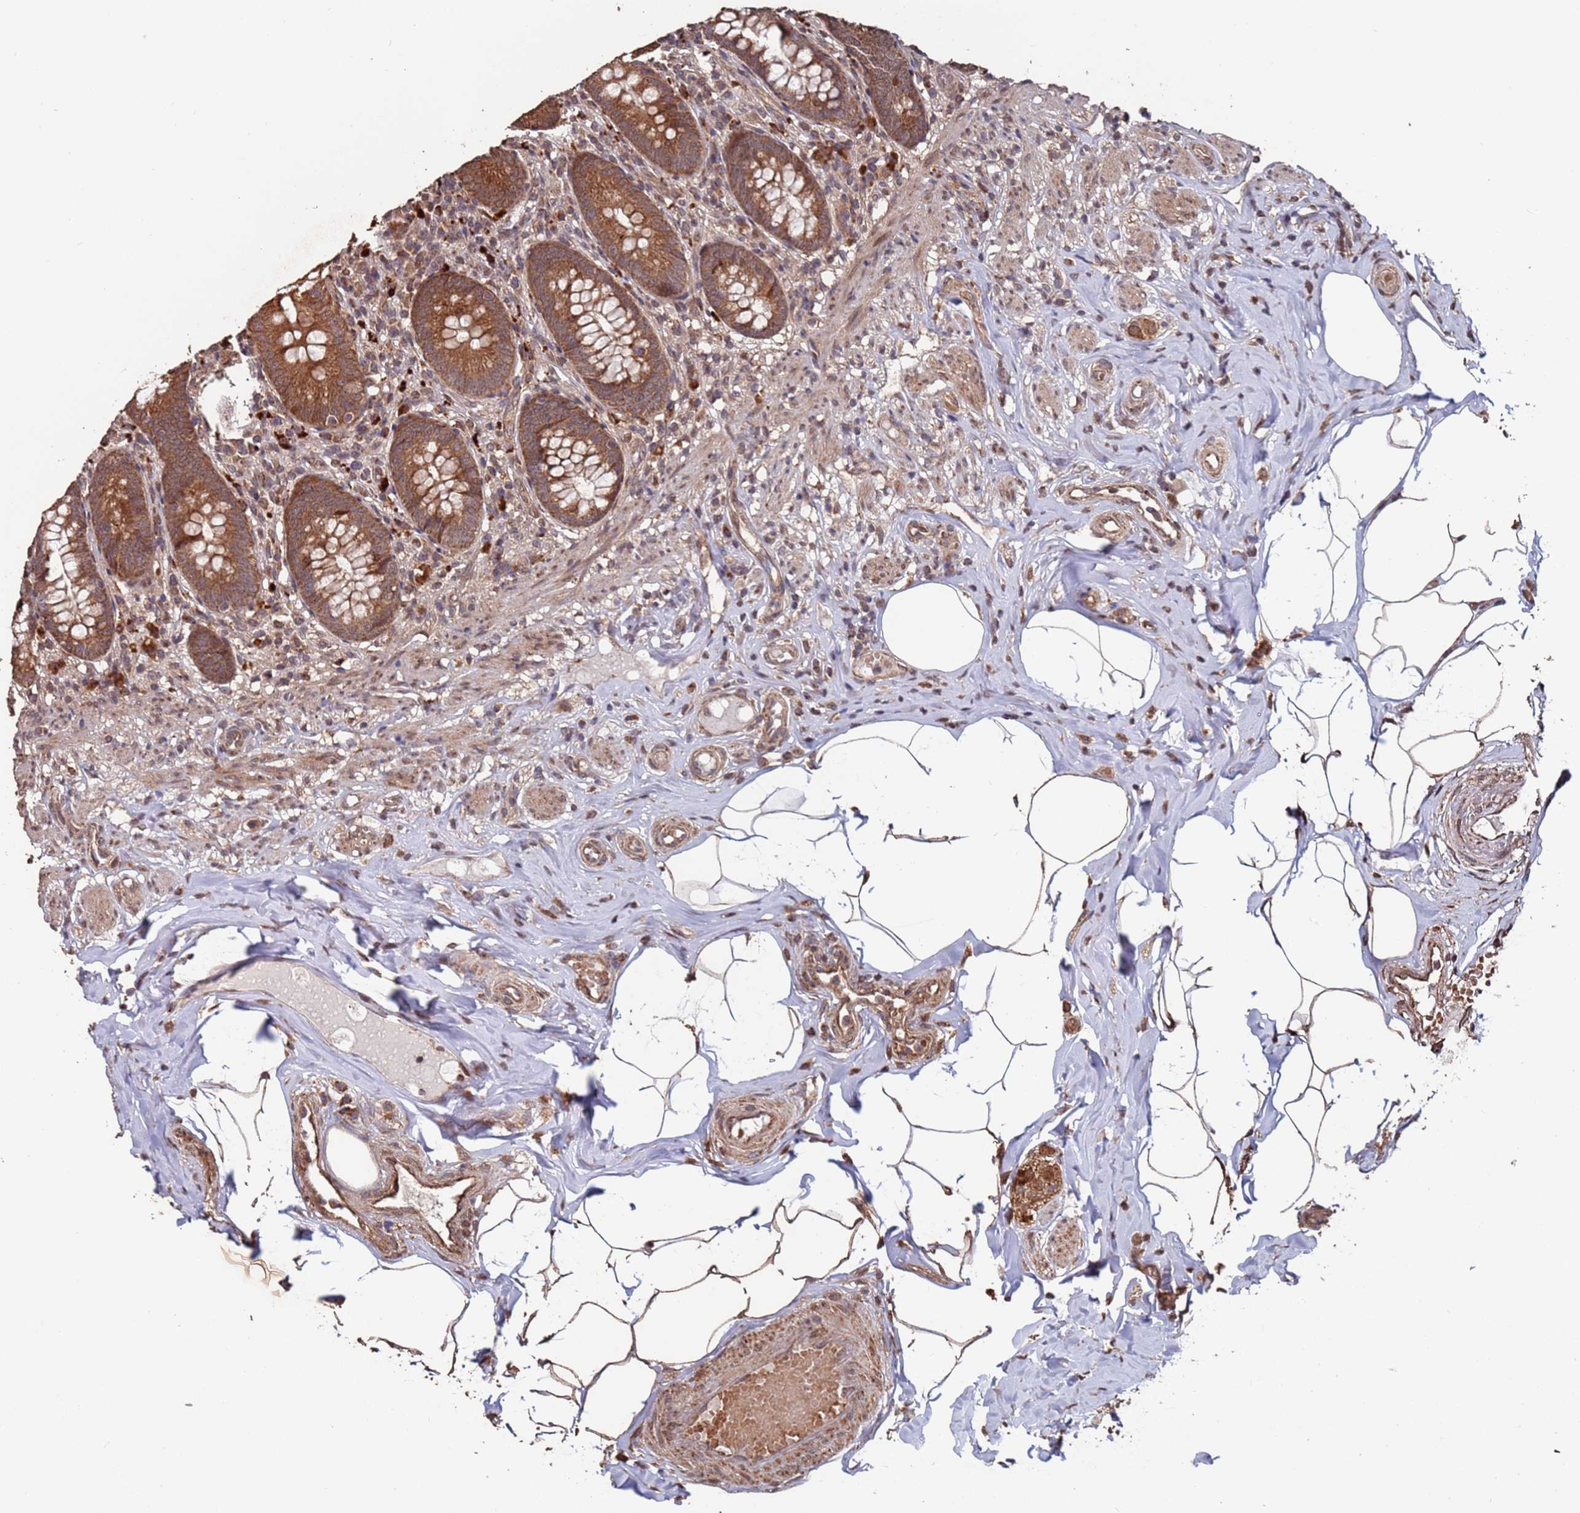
{"staining": {"intensity": "strong", "quantity": ">75%", "location": "cytoplasmic/membranous"}, "tissue": "appendix", "cell_type": "Glandular cells", "image_type": "normal", "snomed": [{"axis": "morphology", "description": "Normal tissue, NOS"}, {"axis": "topography", "description": "Appendix"}], "caption": "A micrograph showing strong cytoplasmic/membranous positivity in about >75% of glandular cells in normal appendix, as visualized by brown immunohistochemical staining.", "gene": "PRR7", "patient": {"sex": "male", "age": 55}}